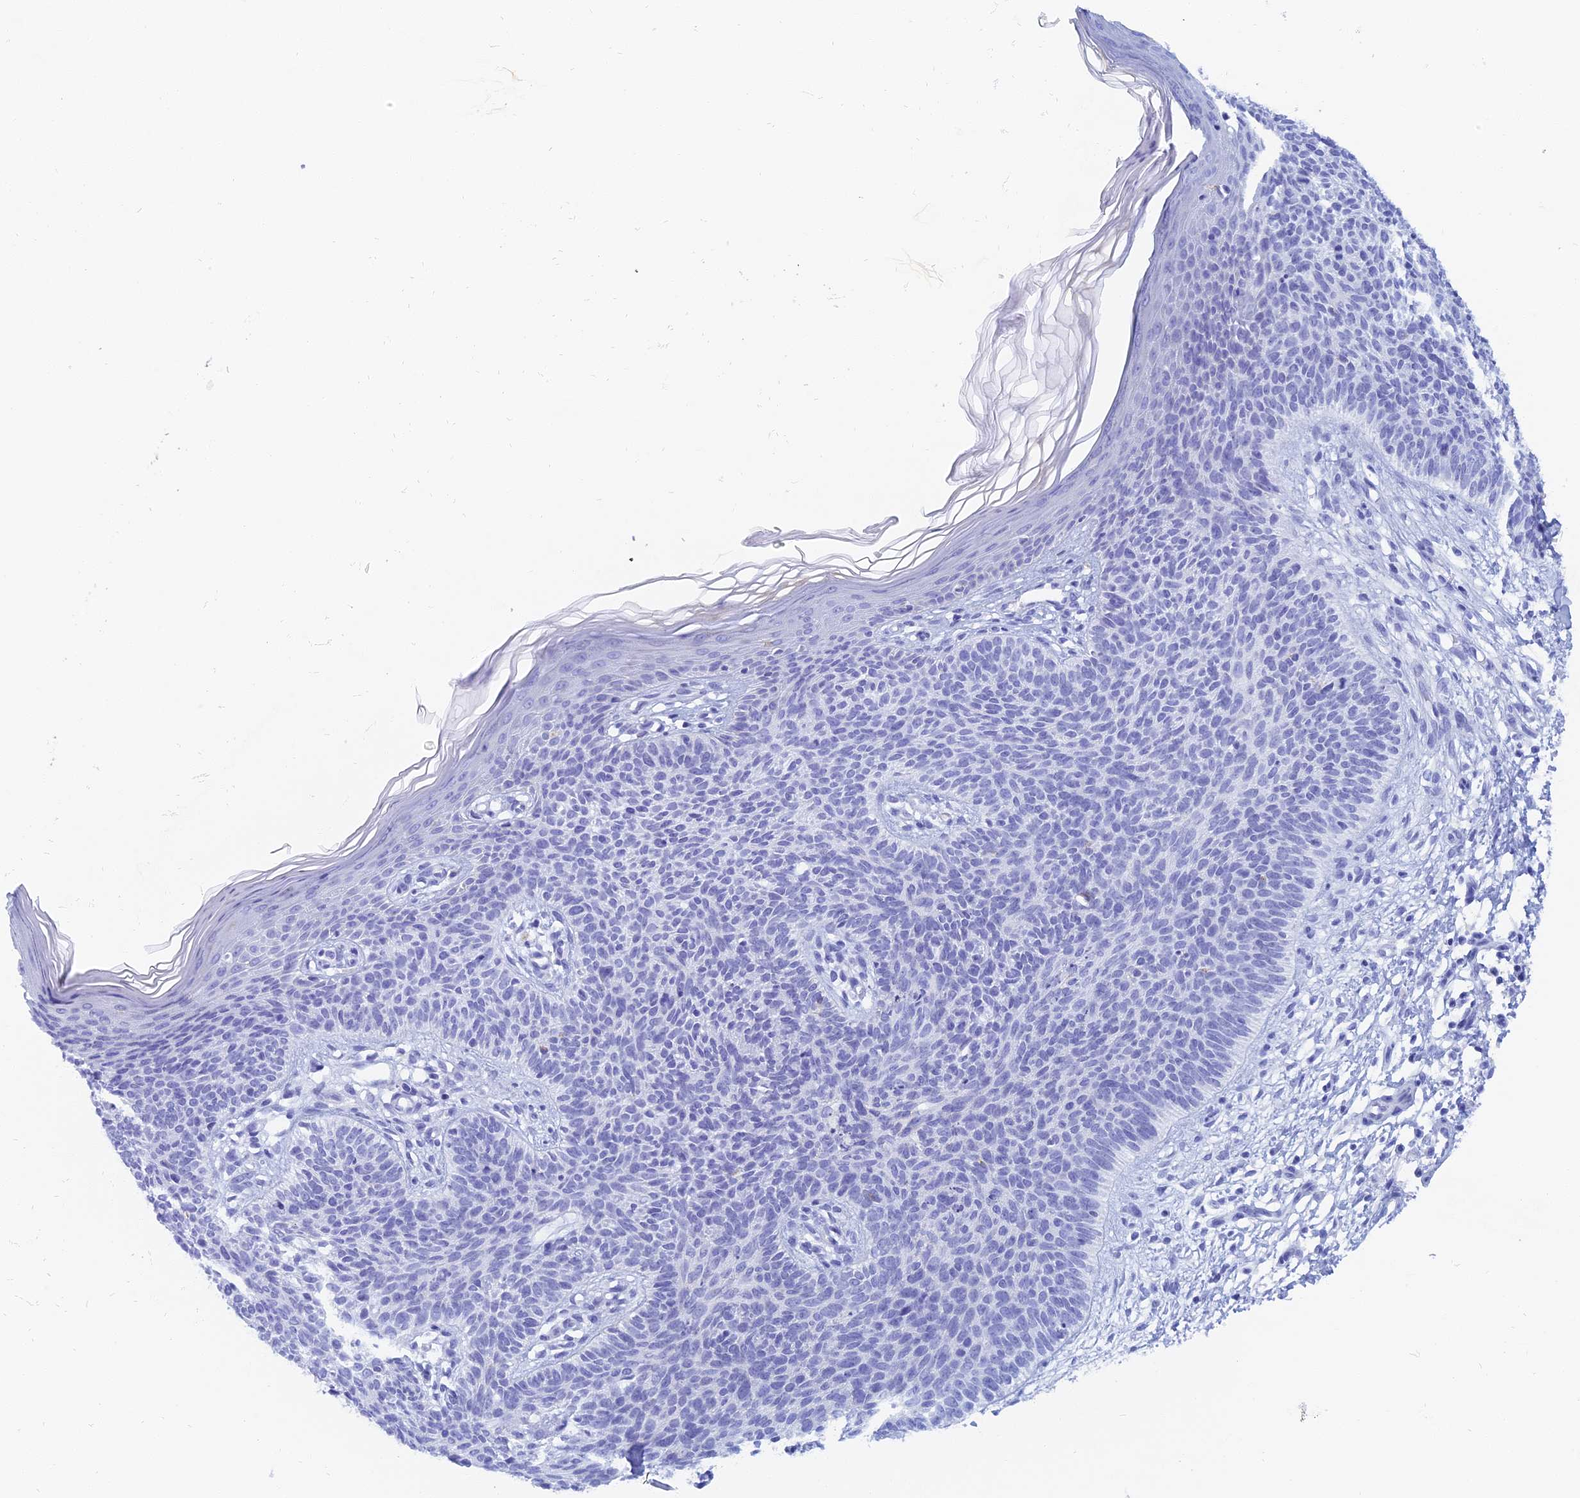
{"staining": {"intensity": "negative", "quantity": "none", "location": "none"}, "tissue": "skin cancer", "cell_type": "Tumor cells", "image_type": "cancer", "snomed": [{"axis": "morphology", "description": "Basal cell carcinoma"}, {"axis": "topography", "description": "Skin"}], "caption": "IHC of skin cancer reveals no positivity in tumor cells.", "gene": "TMEM44", "patient": {"sex": "female", "age": 66}}